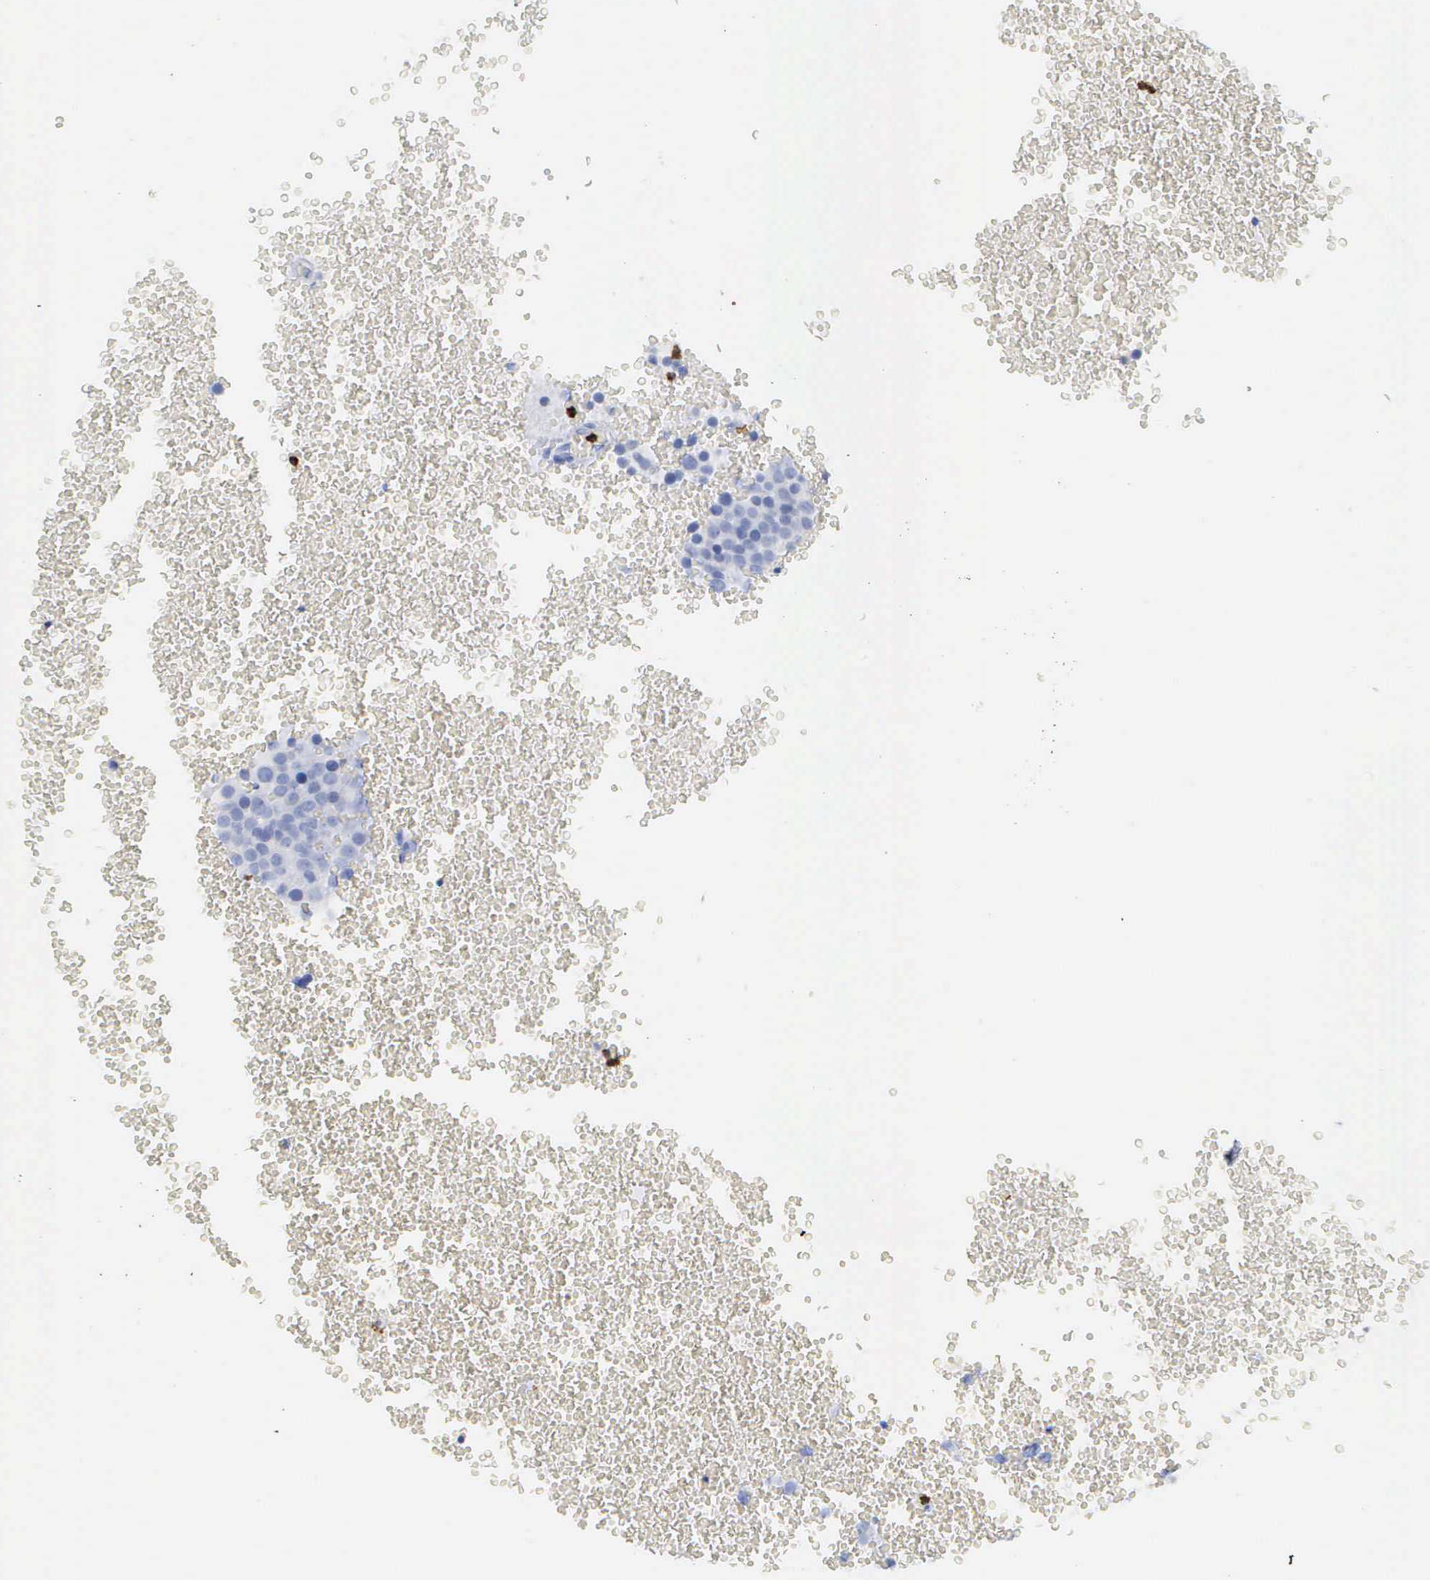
{"staining": {"intensity": "negative", "quantity": "none", "location": "none"}, "tissue": "testis cancer", "cell_type": "Tumor cells", "image_type": "cancer", "snomed": [{"axis": "morphology", "description": "Seminoma, NOS"}, {"axis": "topography", "description": "Testis"}], "caption": "Protein analysis of testis cancer displays no significant expression in tumor cells.", "gene": "CTSG", "patient": {"sex": "male", "age": 71}}